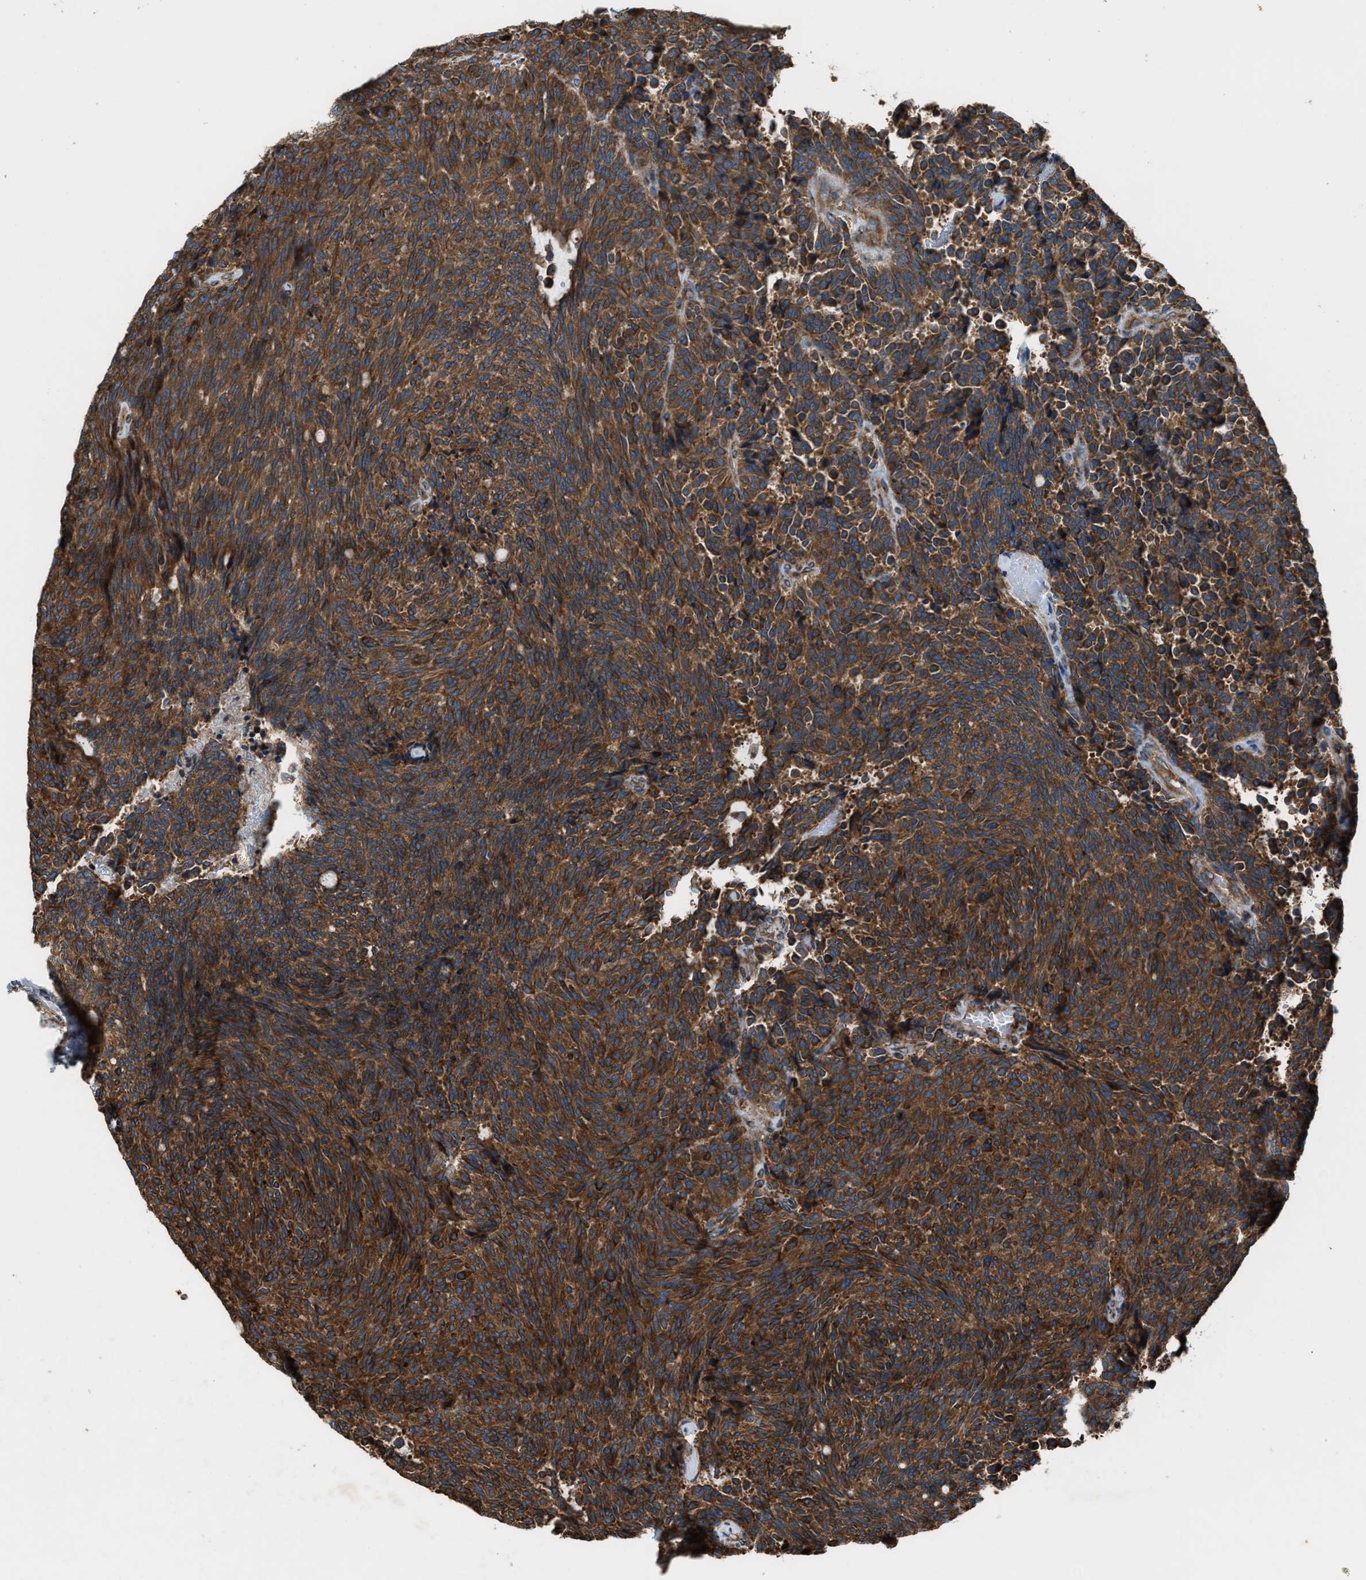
{"staining": {"intensity": "strong", "quantity": ">75%", "location": "cytoplasmic/membranous"}, "tissue": "carcinoid", "cell_type": "Tumor cells", "image_type": "cancer", "snomed": [{"axis": "morphology", "description": "Carcinoid, malignant, NOS"}, {"axis": "topography", "description": "Pancreas"}], "caption": "Brown immunohistochemical staining in human malignant carcinoid reveals strong cytoplasmic/membranous staining in about >75% of tumor cells. (DAB (3,3'-diaminobenzidine) = brown stain, brightfield microscopy at high magnification).", "gene": "TRPC1", "patient": {"sex": "female", "age": 54}}